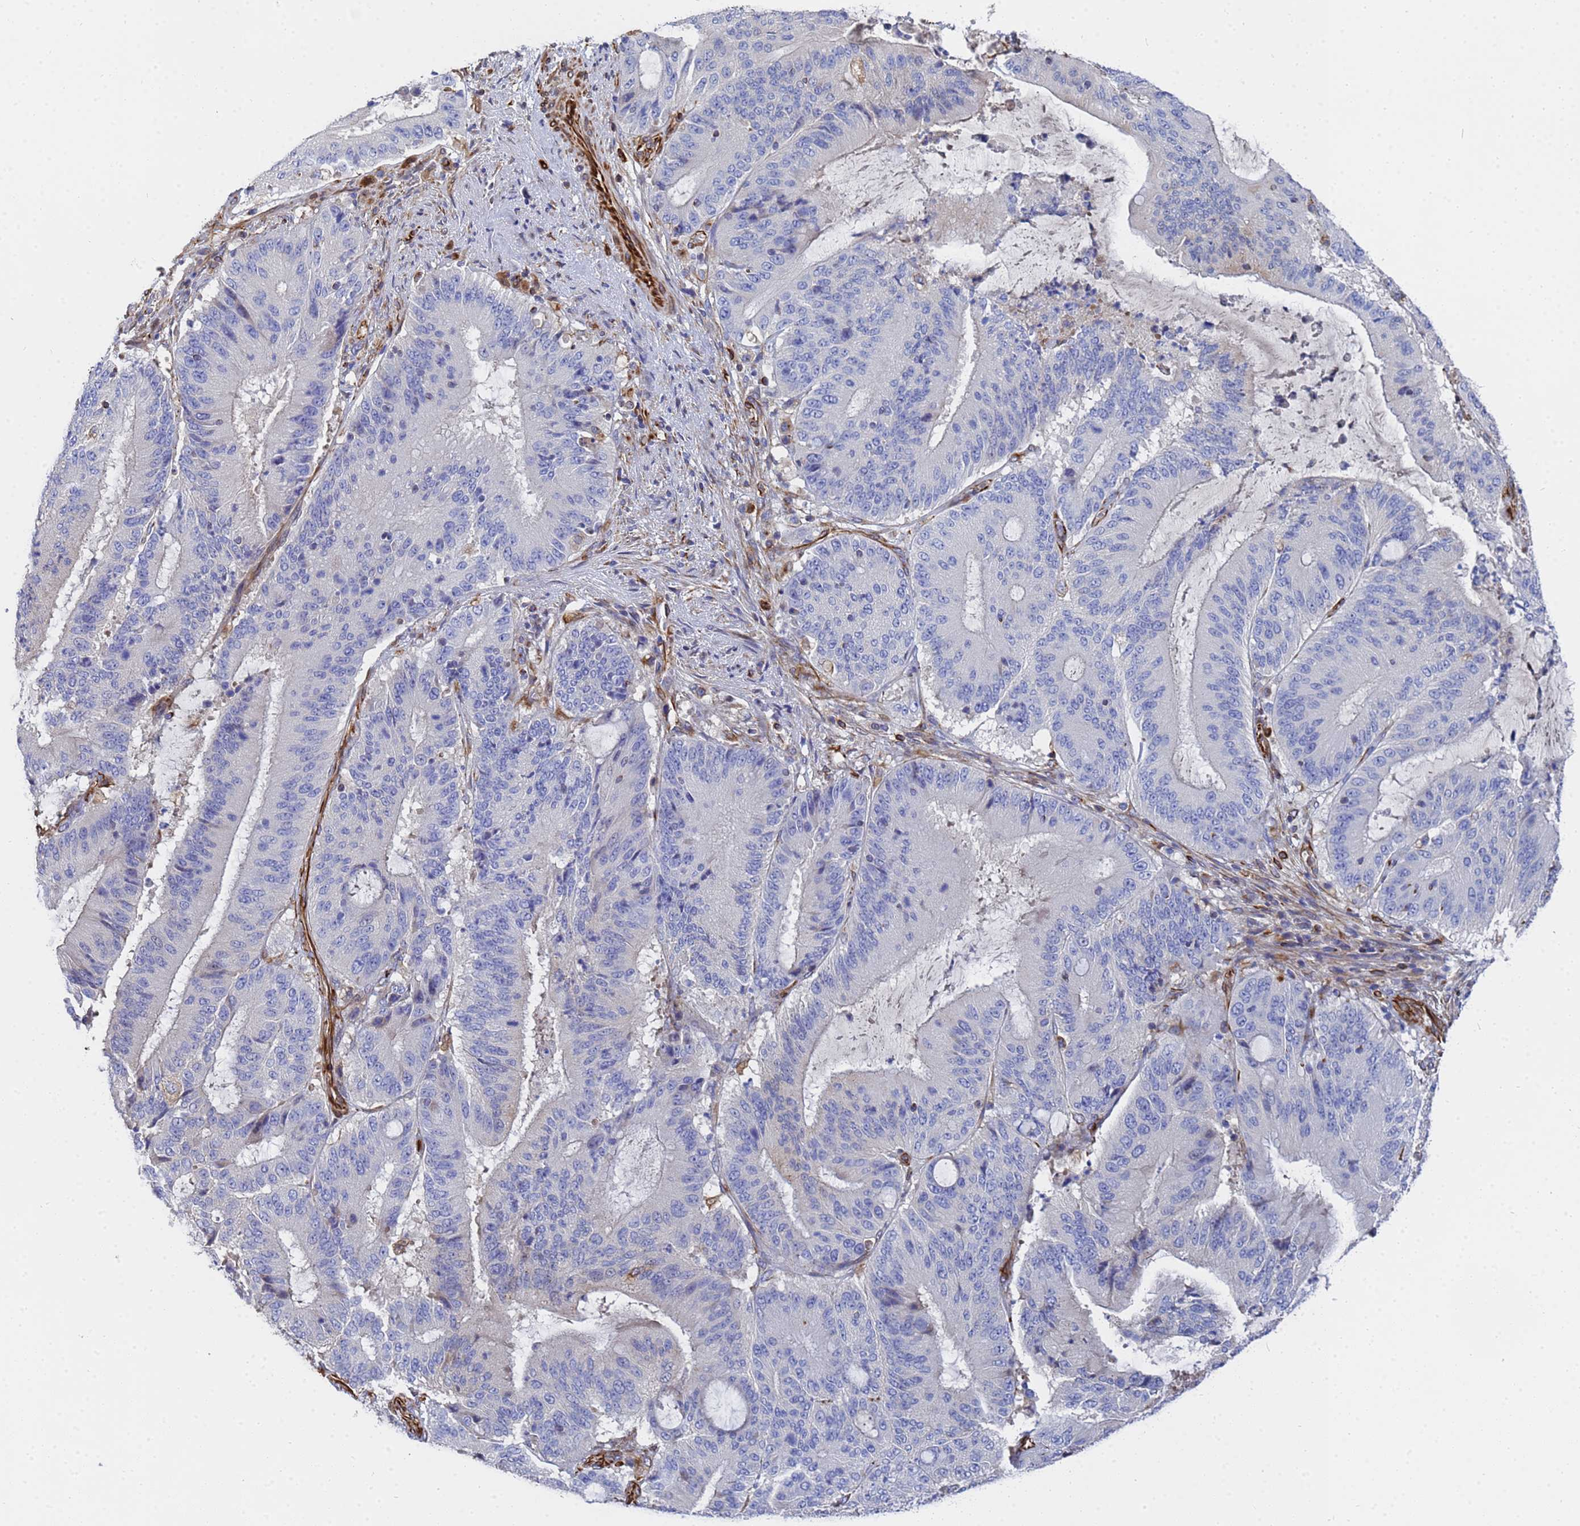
{"staining": {"intensity": "negative", "quantity": "none", "location": "none"}, "tissue": "liver cancer", "cell_type": "Tumor cells", "image_type": "cancer", "snomed": [{"axis": "morphology", "description": "Normal tissue, NOS"}, {"axis": "morphology", "description": "Cholangiocarcinoma"}, {"axis": "topography", "description": "Liver"}, {"axis": "topography", "description": "Peripheral nerve tissue"}], "caption": "Immunohistochemistry of human cholangiocarcinoma (liver) reveals no staining in tumor cells.", "gene": "SYT13", "patient": {"sex": "female", "age": 73}}